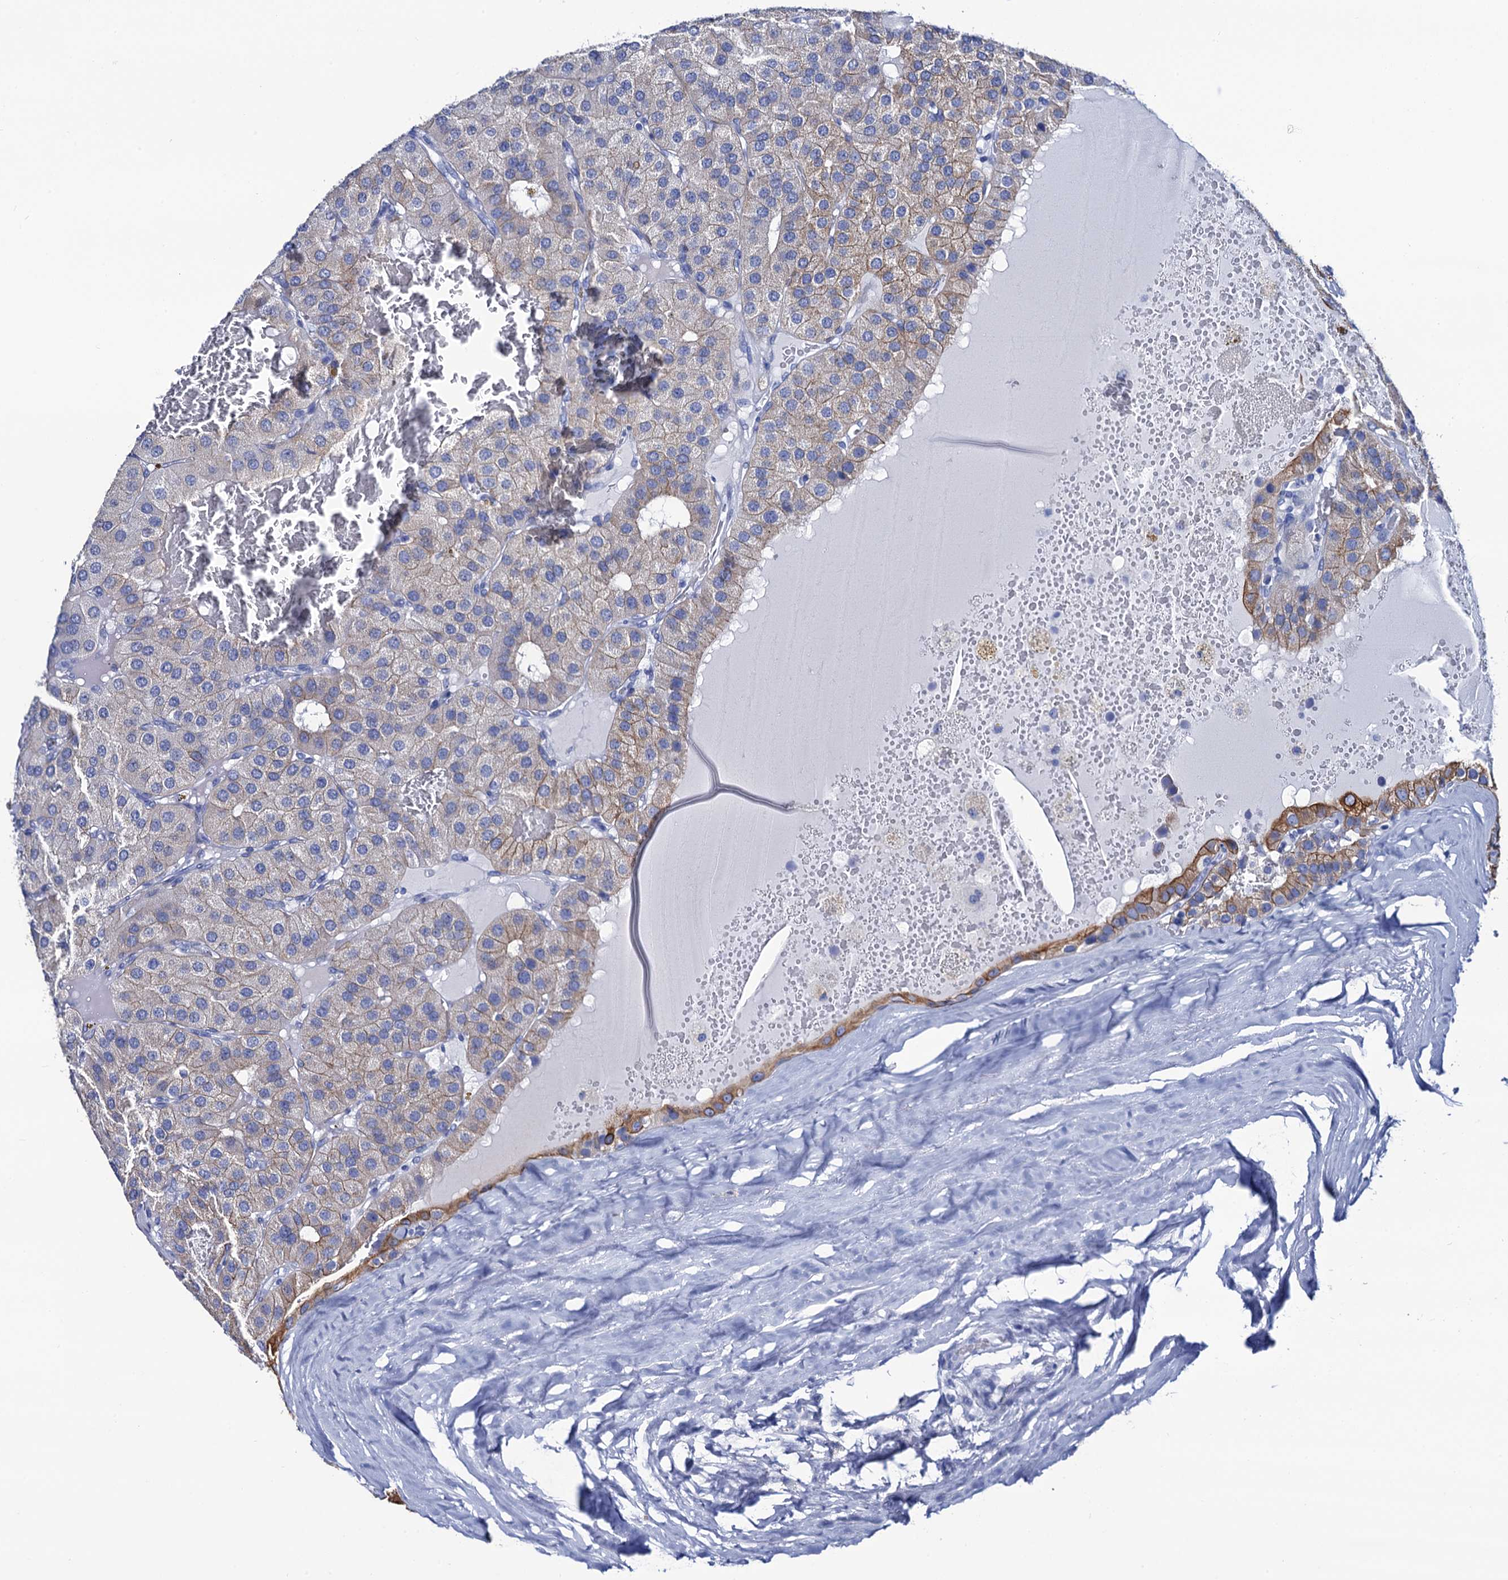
{"staining": {"intensity": "moderate", "quantity": "<25%", "location": "cytoplasmic/membranous"}, "tissue": "parathyroid gland", "cell_type": "Glandular cells", "image_type": "normal", "snomed": [{"axis": "morphology", "description": "Normal tissue, NOS"}, {"axis": "morphology", "description": "Adenoma, NOS"}, {"axis": "topography", "description": "Parathyroid gland"}], "caption": "Immunohistochemistry image of benign parathyroid gland: human parathyroid gland stained using IHC exhibits low levels of moderate protein expression localized specifically in the cytoplasmic/membranous of glandular cells, appearing as a cytoplasmic/membranous brown color.", "gene": "RAB3IP", "patient": {"sex": "female", "age": 86}}